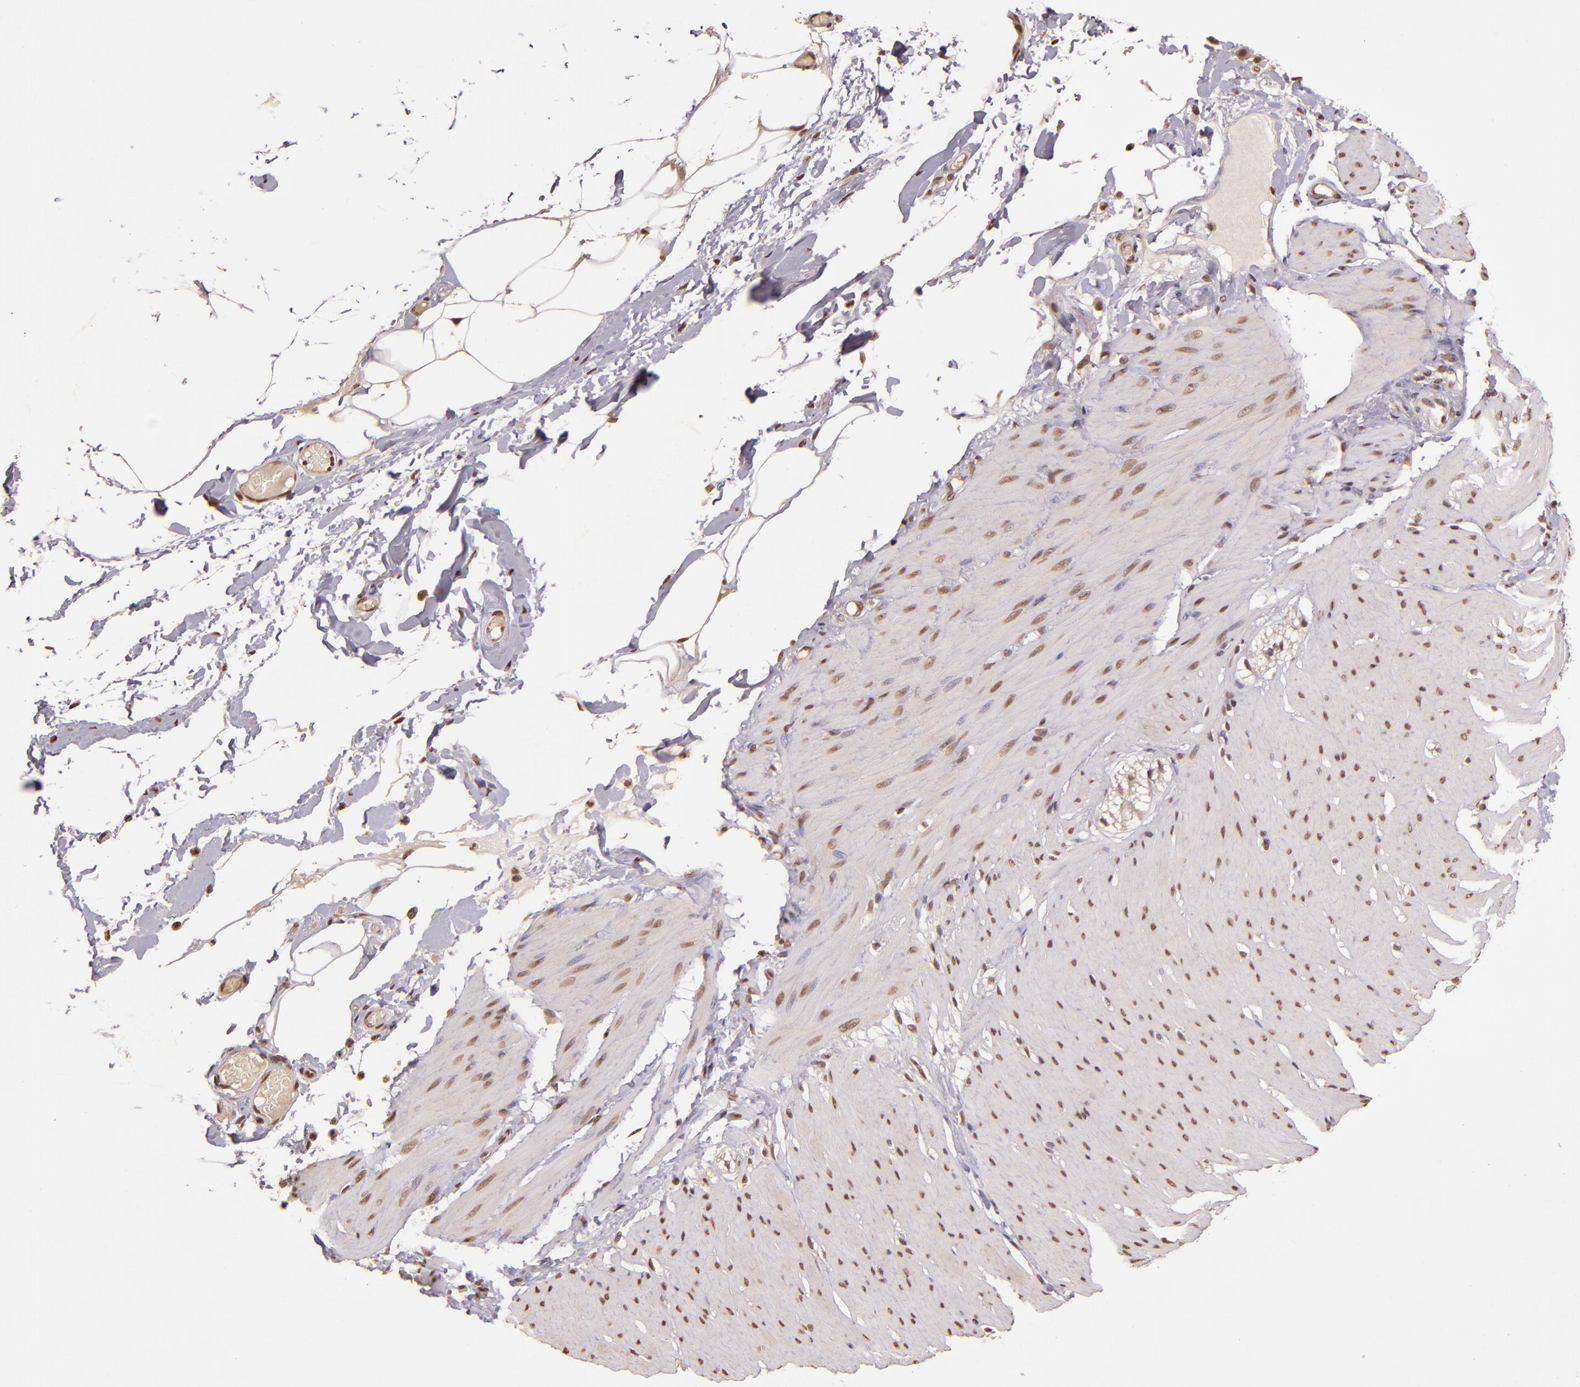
{"staining": {"intensity": "weak", "quantity": ">75%", "location": "nuclear"}, "tissue": "smooth muscle", "cell_type": "Smooth muscle cells", "image_type": "normal", "snomed": [{"axis": "morphology", "description": "Normal tissue, NOS"}, {"axis": "topography", "description": "Smooth muscle"}, {"axis": "topography", "description": "Colon"}], "caption": "DAB immunohistochemical staining of unremarkable human smooth muscle shows weak nuclear protein expression in about >75% of smooth muscle cells.", "gene": "CUL1", "patient": {"sex": "male", "age": 67}}